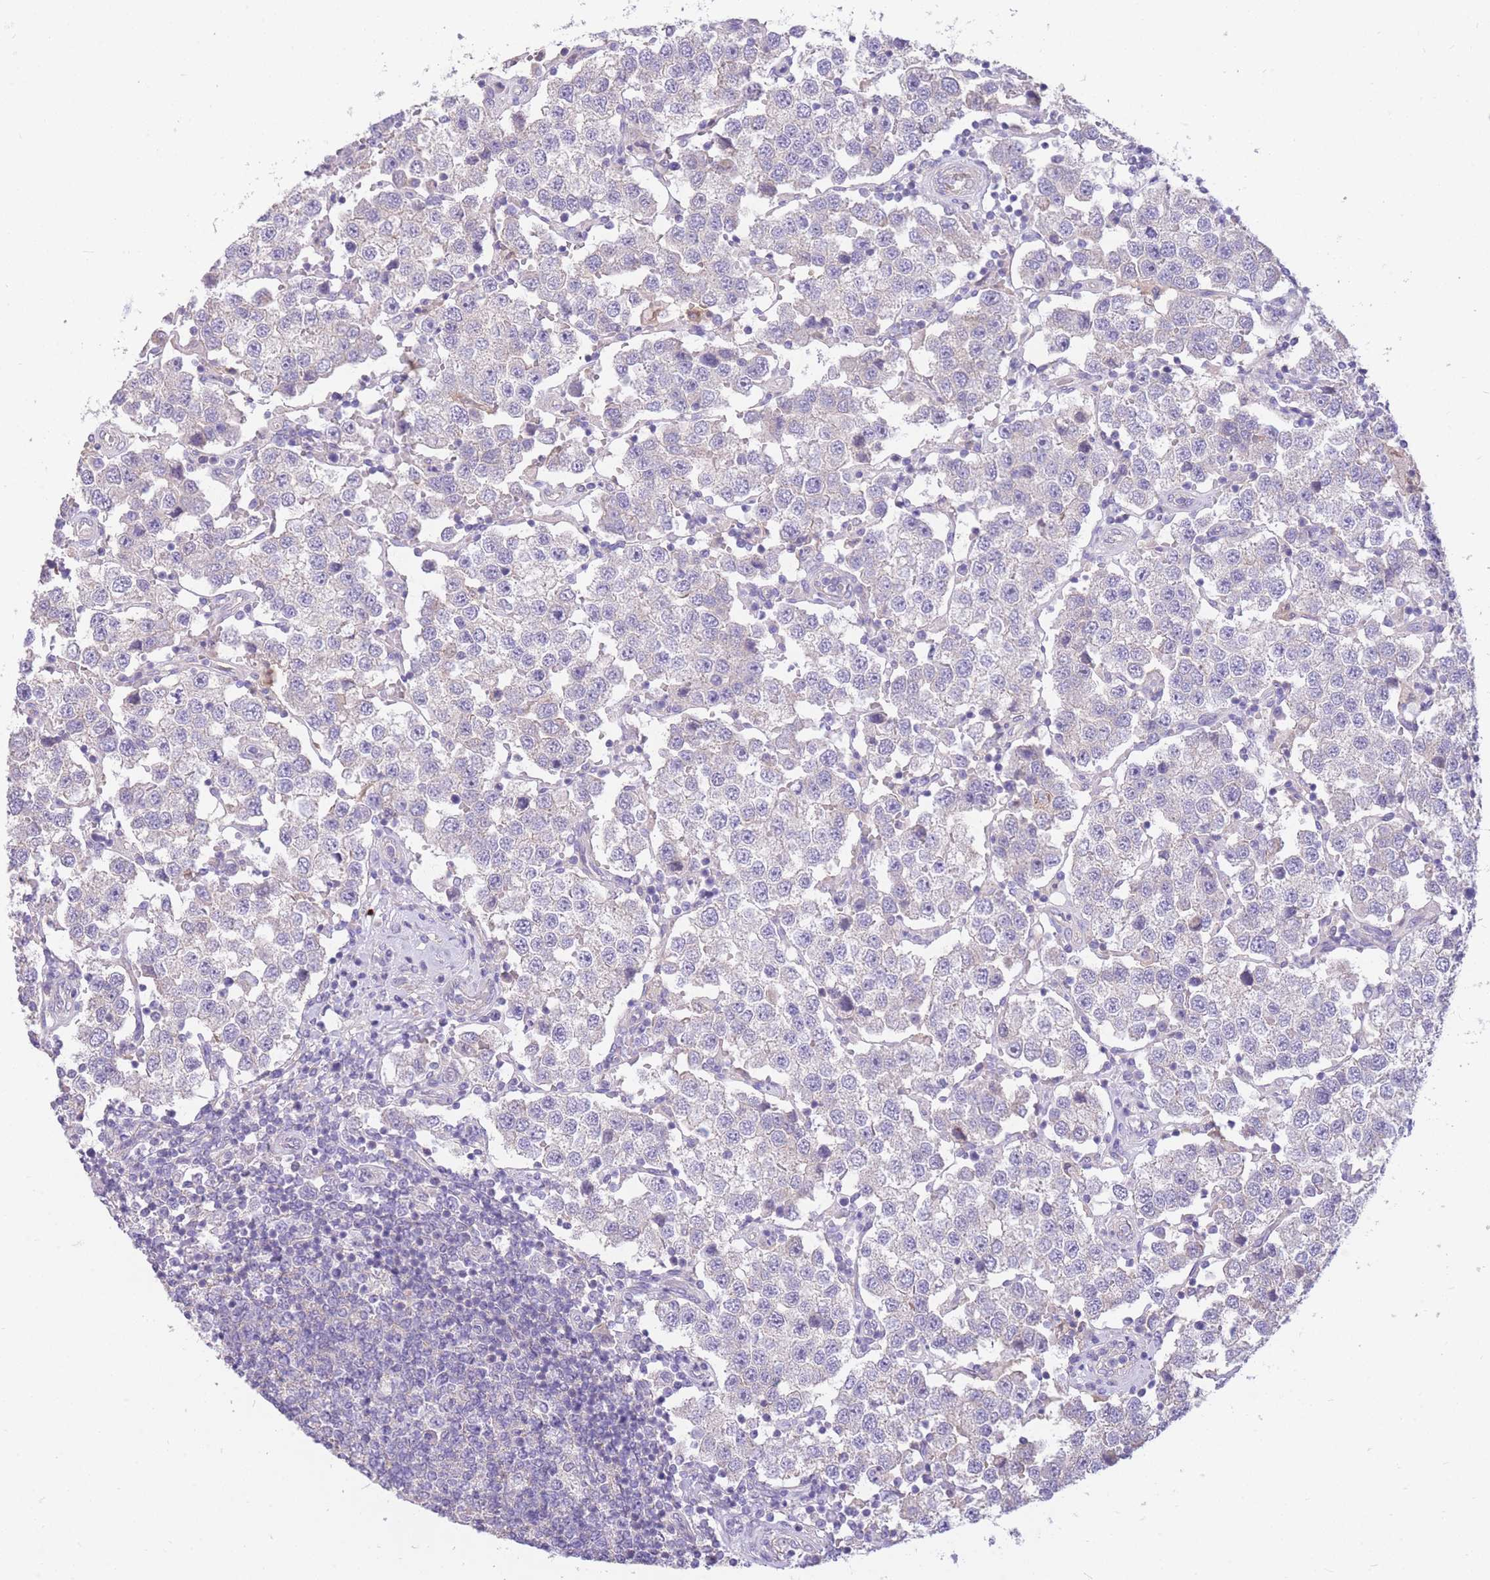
{"staining": {"intensity": "negative", "quantity": "none", "location": "none"}, "tissue": "testis cancer", "cell_type": "Tumor cells", "image_type": "cancer", "snomed": [{"axis": "morphology", "description": "Seminoma, NOS"}, {"axis": "topography", "description": "Testis"}], "caption": "Seminoma (testis) was stained to show a protein in brown. There is no significant staining in tumor cells. (DAB immunohistochemistry (IHC) visualized using brightfield microscopy, high magnification).", "gene": "OR5T1", "patient": {"sex": "male", "age": 37}}